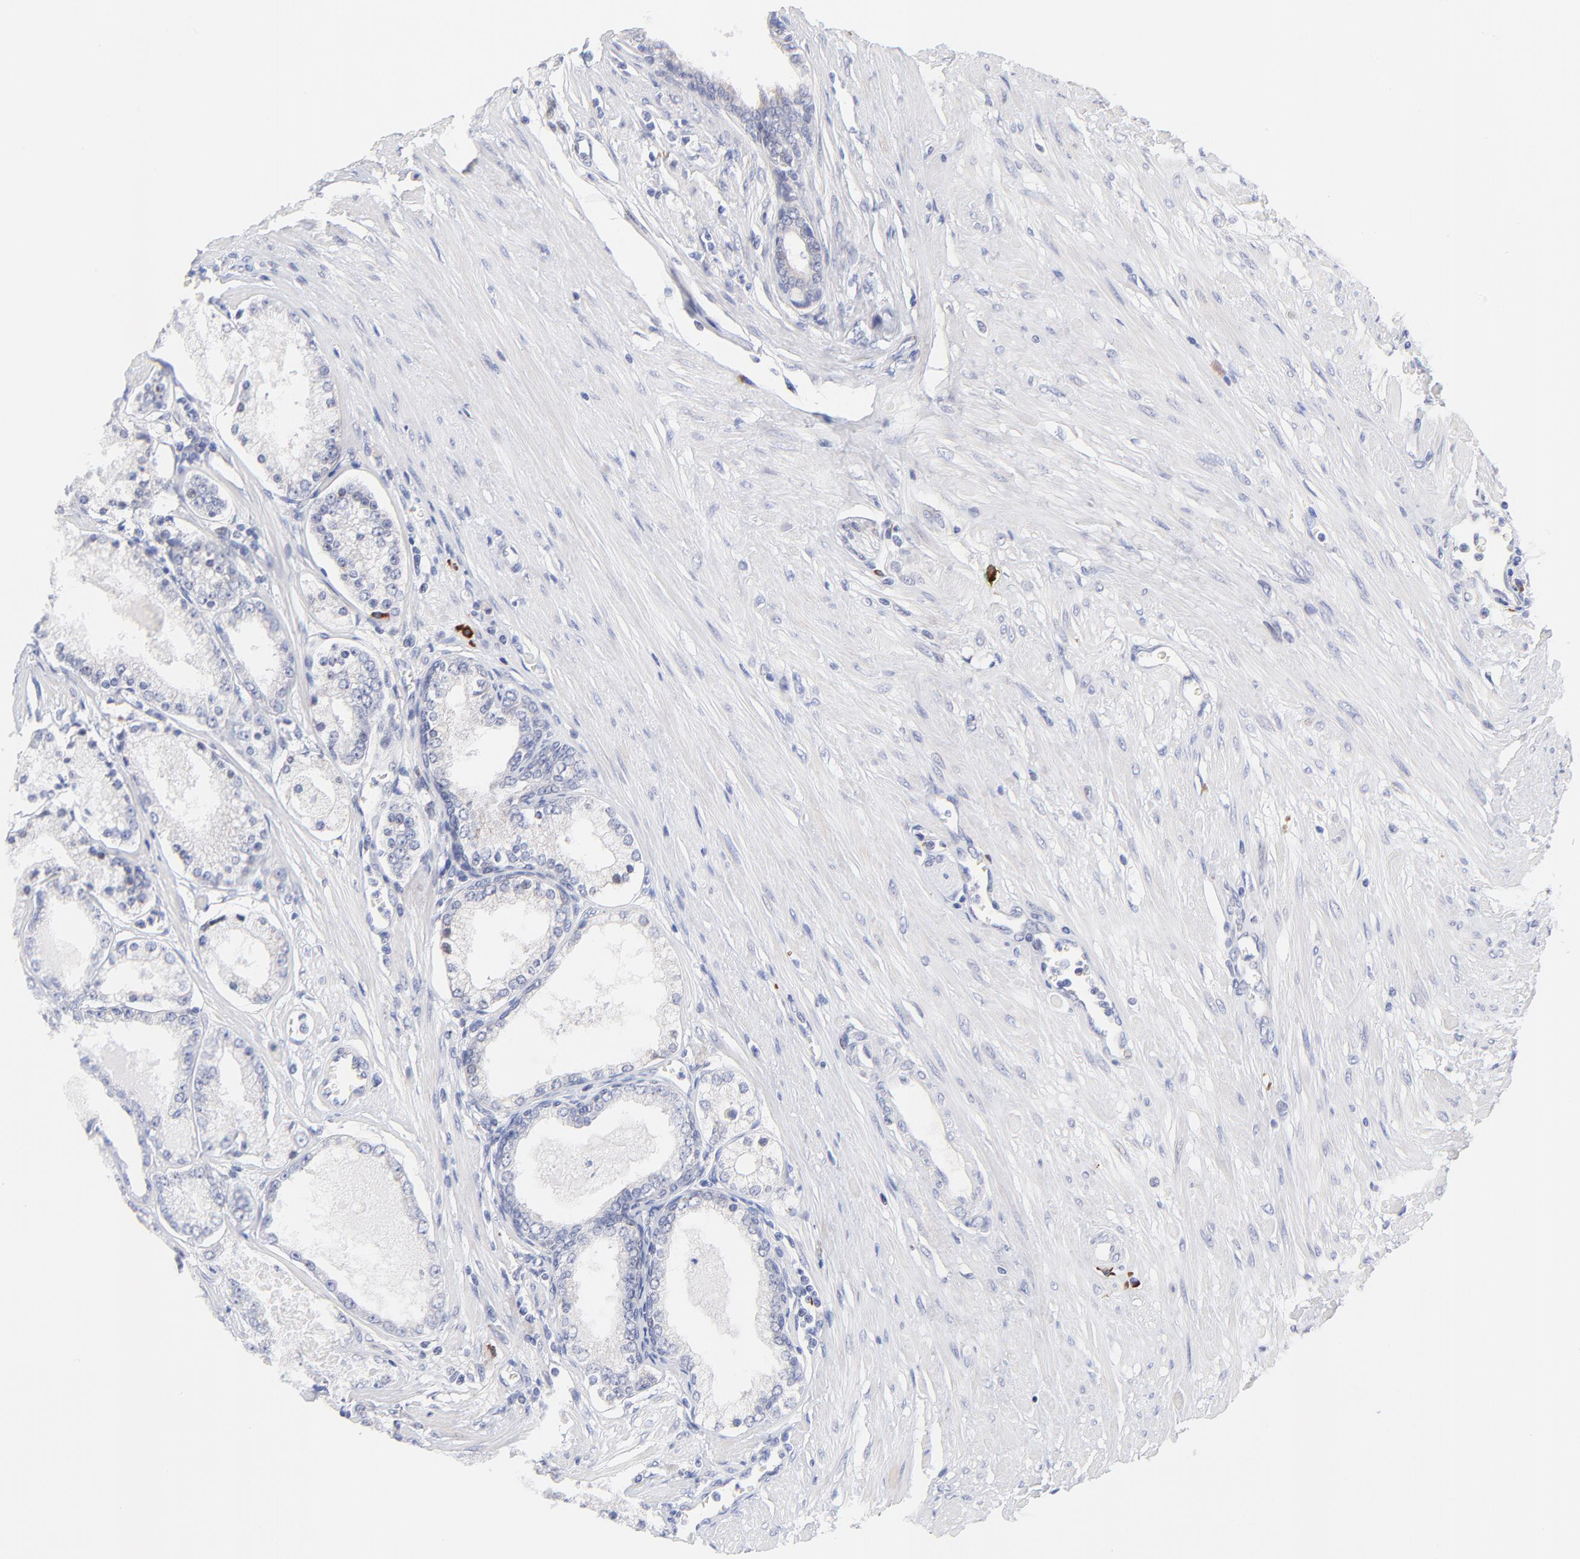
{"staining": {"intensity": "negative", "quantity": "none", "location": "none"}, "tissue": "prostate cancer", "cell_type": "Tumor cells", "image_type": "cancer", "snomed": [{"axis": "morphology", "description": "Adenocarcinoma, Medium grade"}, {"axis": "topography", "description": "Prostate"}], "caption": "High power microscopy photomicrograph of an IHC photomicrograph of prostate medium-grade adenocarcinoma, revealing no significant staining in tumor cells. The staining was performed using DAB to visualize the protein expression in brown, while the nuclei were stained in blue with hematoxylin (Magnification: 20x).", "gene": "AFF2", "patient": {"sex": "male", "age": 72}}